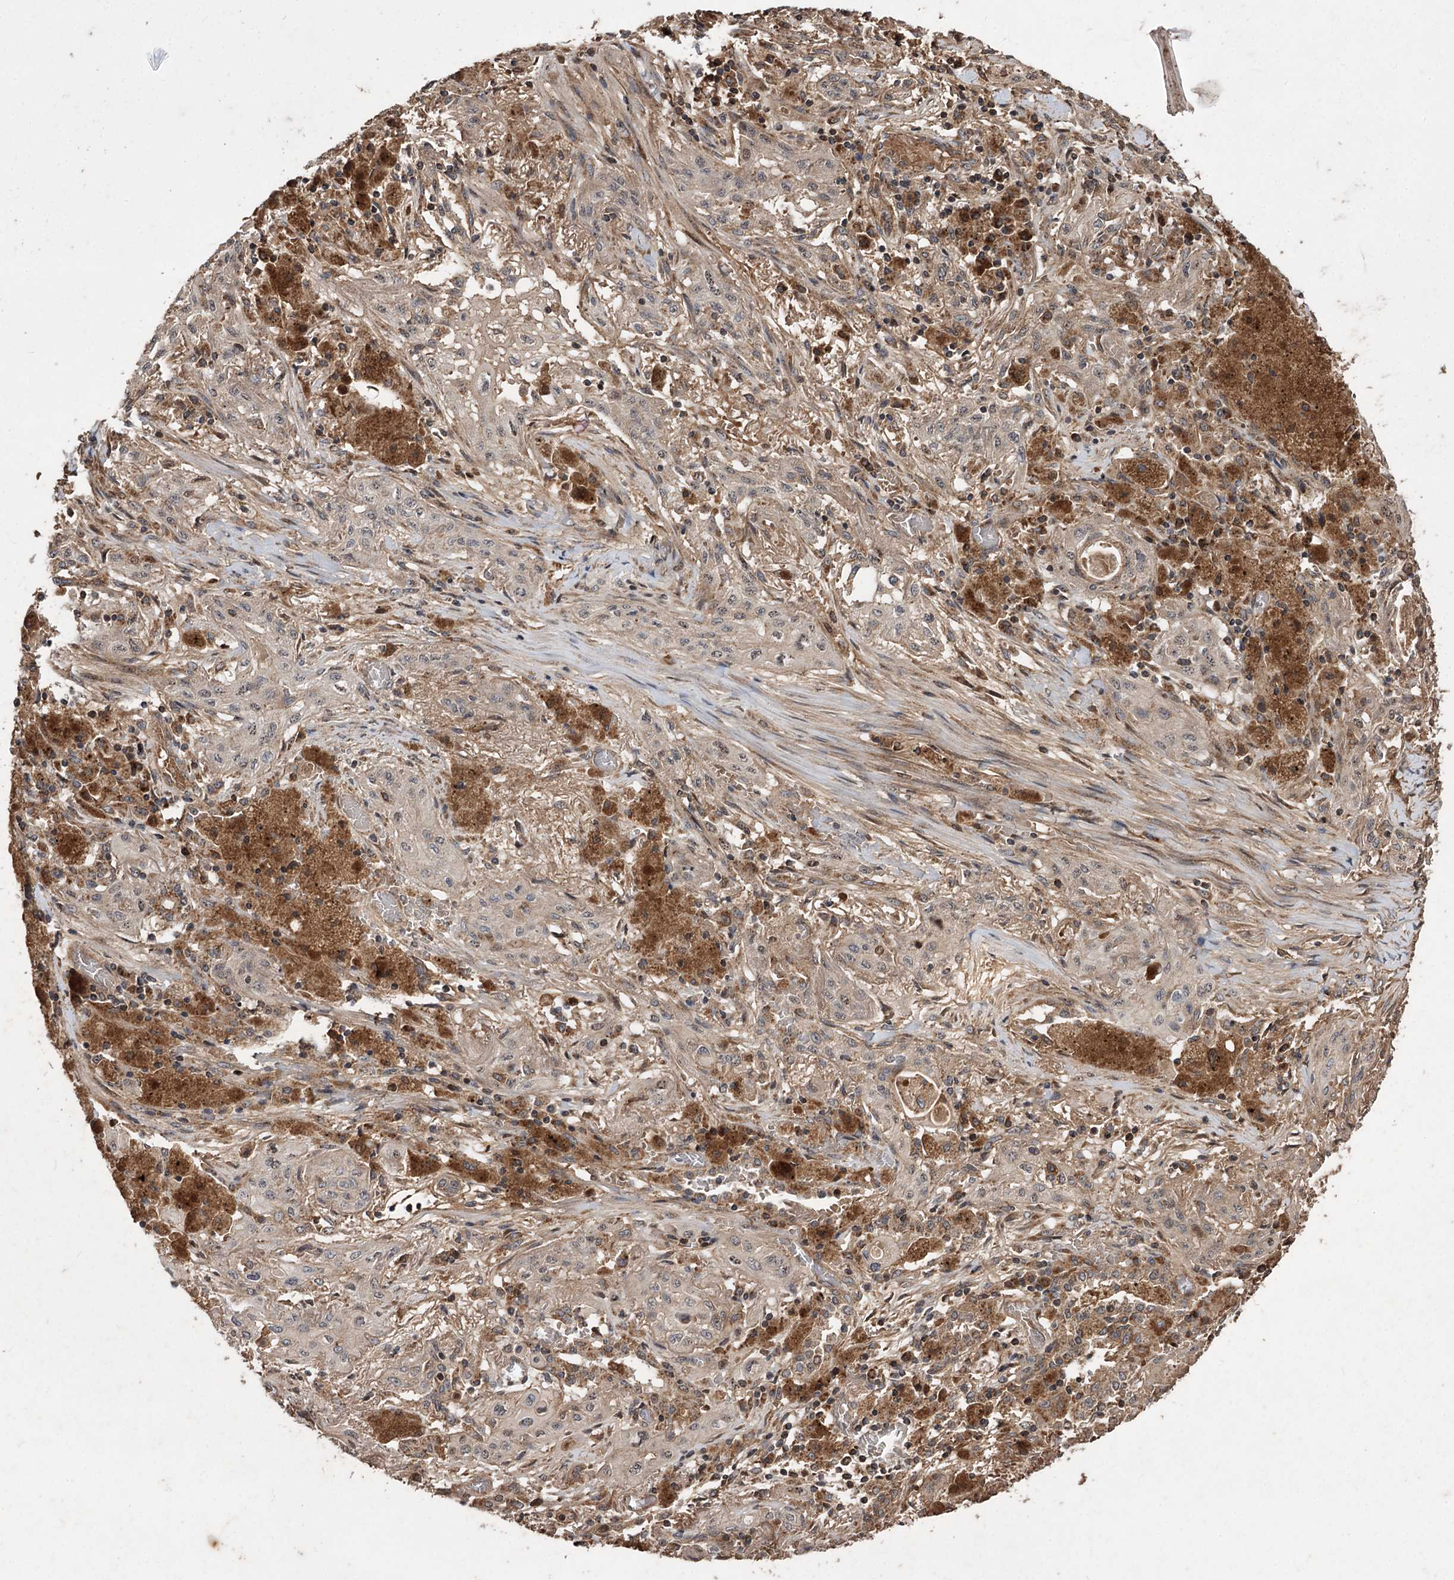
{"staining": {"intensity": "weak", "quantity": ">75%", "location": "cytoplasmic/membranous"}, "tissue": "lung cancer", "cell_type": "Tumor cells", "image_type": "cancer", "snomed": [{"axis": "morphology", "description": "Squamous cell carcinoma, NOS"}, {"axis": "topography", "description": "Lung"}], "caption": "Squamous cell carcinoma (lung) tissue shows weak cytoplasmic/membranous staining in approximately >75% of tumor cells, visualized by immunohistochemistry. (DAB (3,3'-diaminobenzidine) IHC with brightfield microscopy, high magnification).", "gene": "RASSF3", "patient": {"sex": "female", "age": 47}}